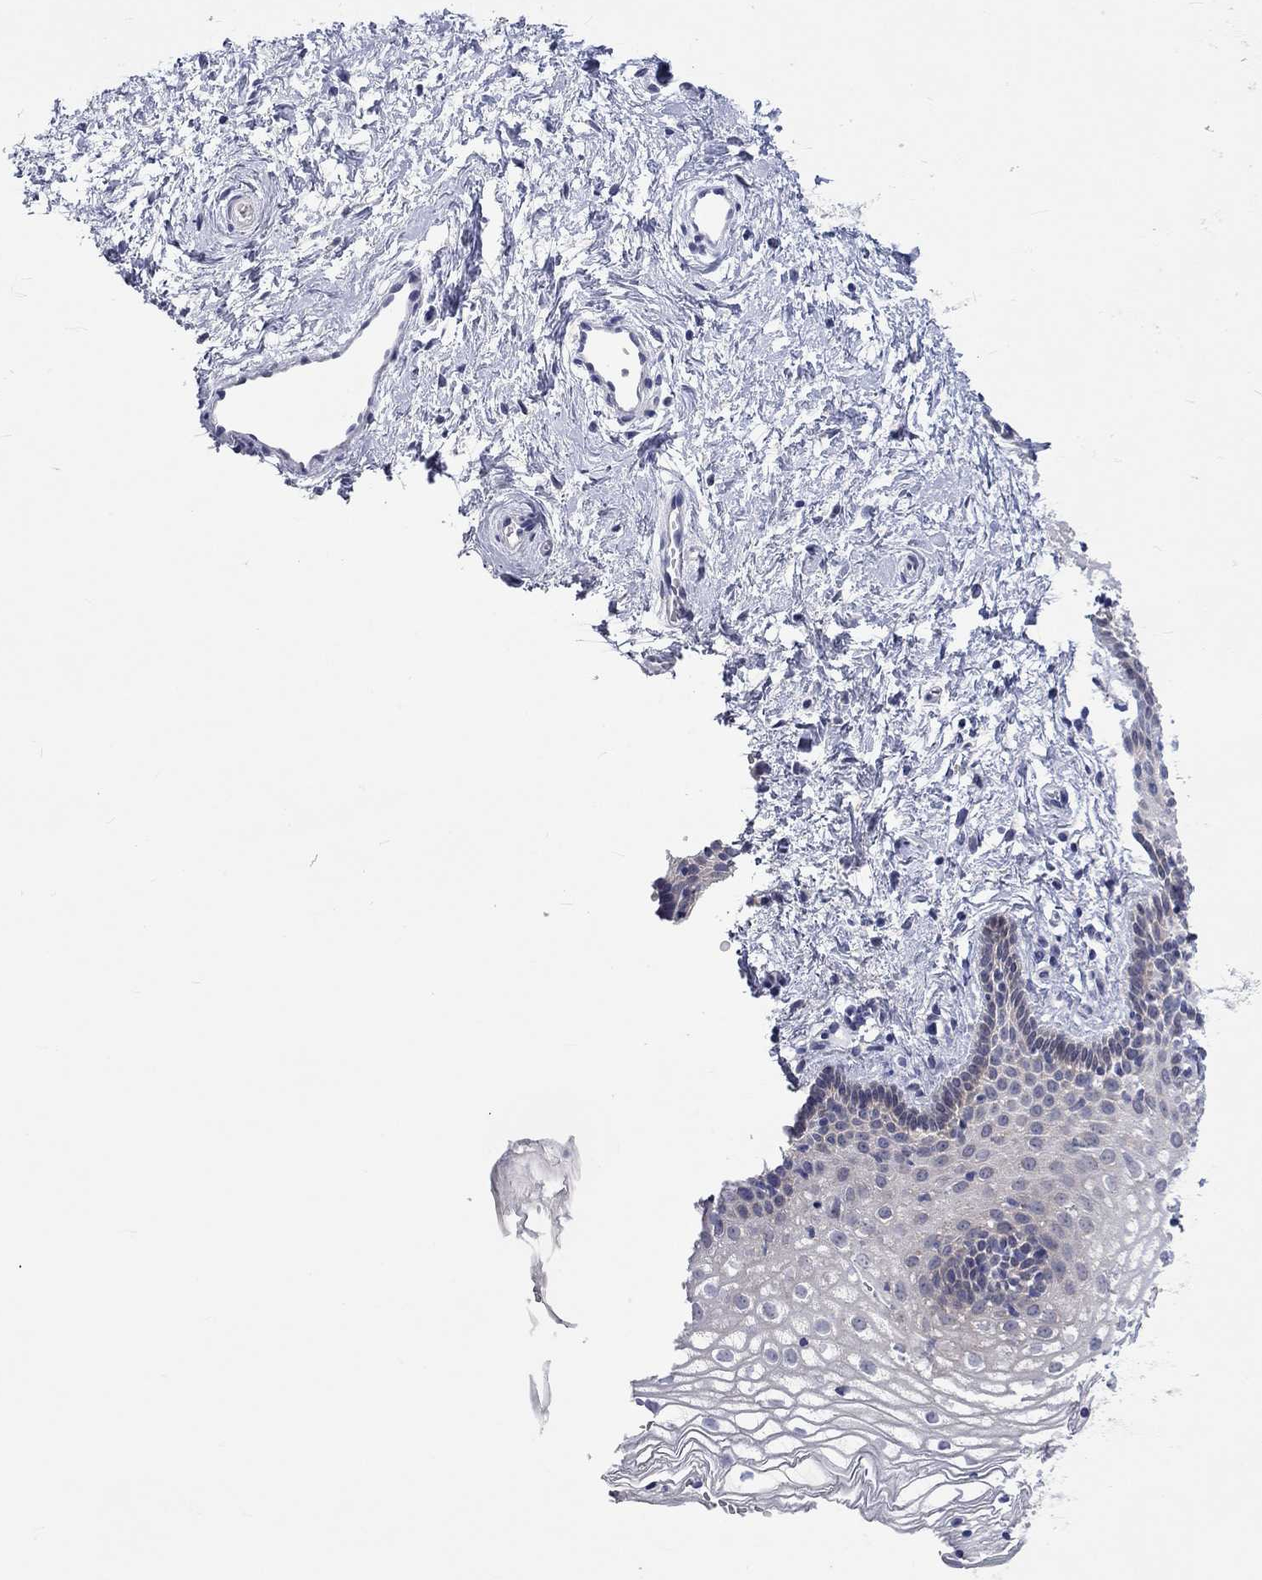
{"staining": {"intensity": "negative", "quantity": "none", "location": "none"}, "tissue": "vagina", "cell_type": "Squamous epithelial cells", "image_type": "normal", "snomed": [{"axis": "morphology", "description": "Normal tissue, NOS"}, {"axis": "topography", "description": "Vagina"}], "caption": "DAB immunohistochemical staining of benign human vagina shows no significant expression in squamous epithelial cells.", "gene": "CERS1", "patient": {"sex": "female", "age": 36}}